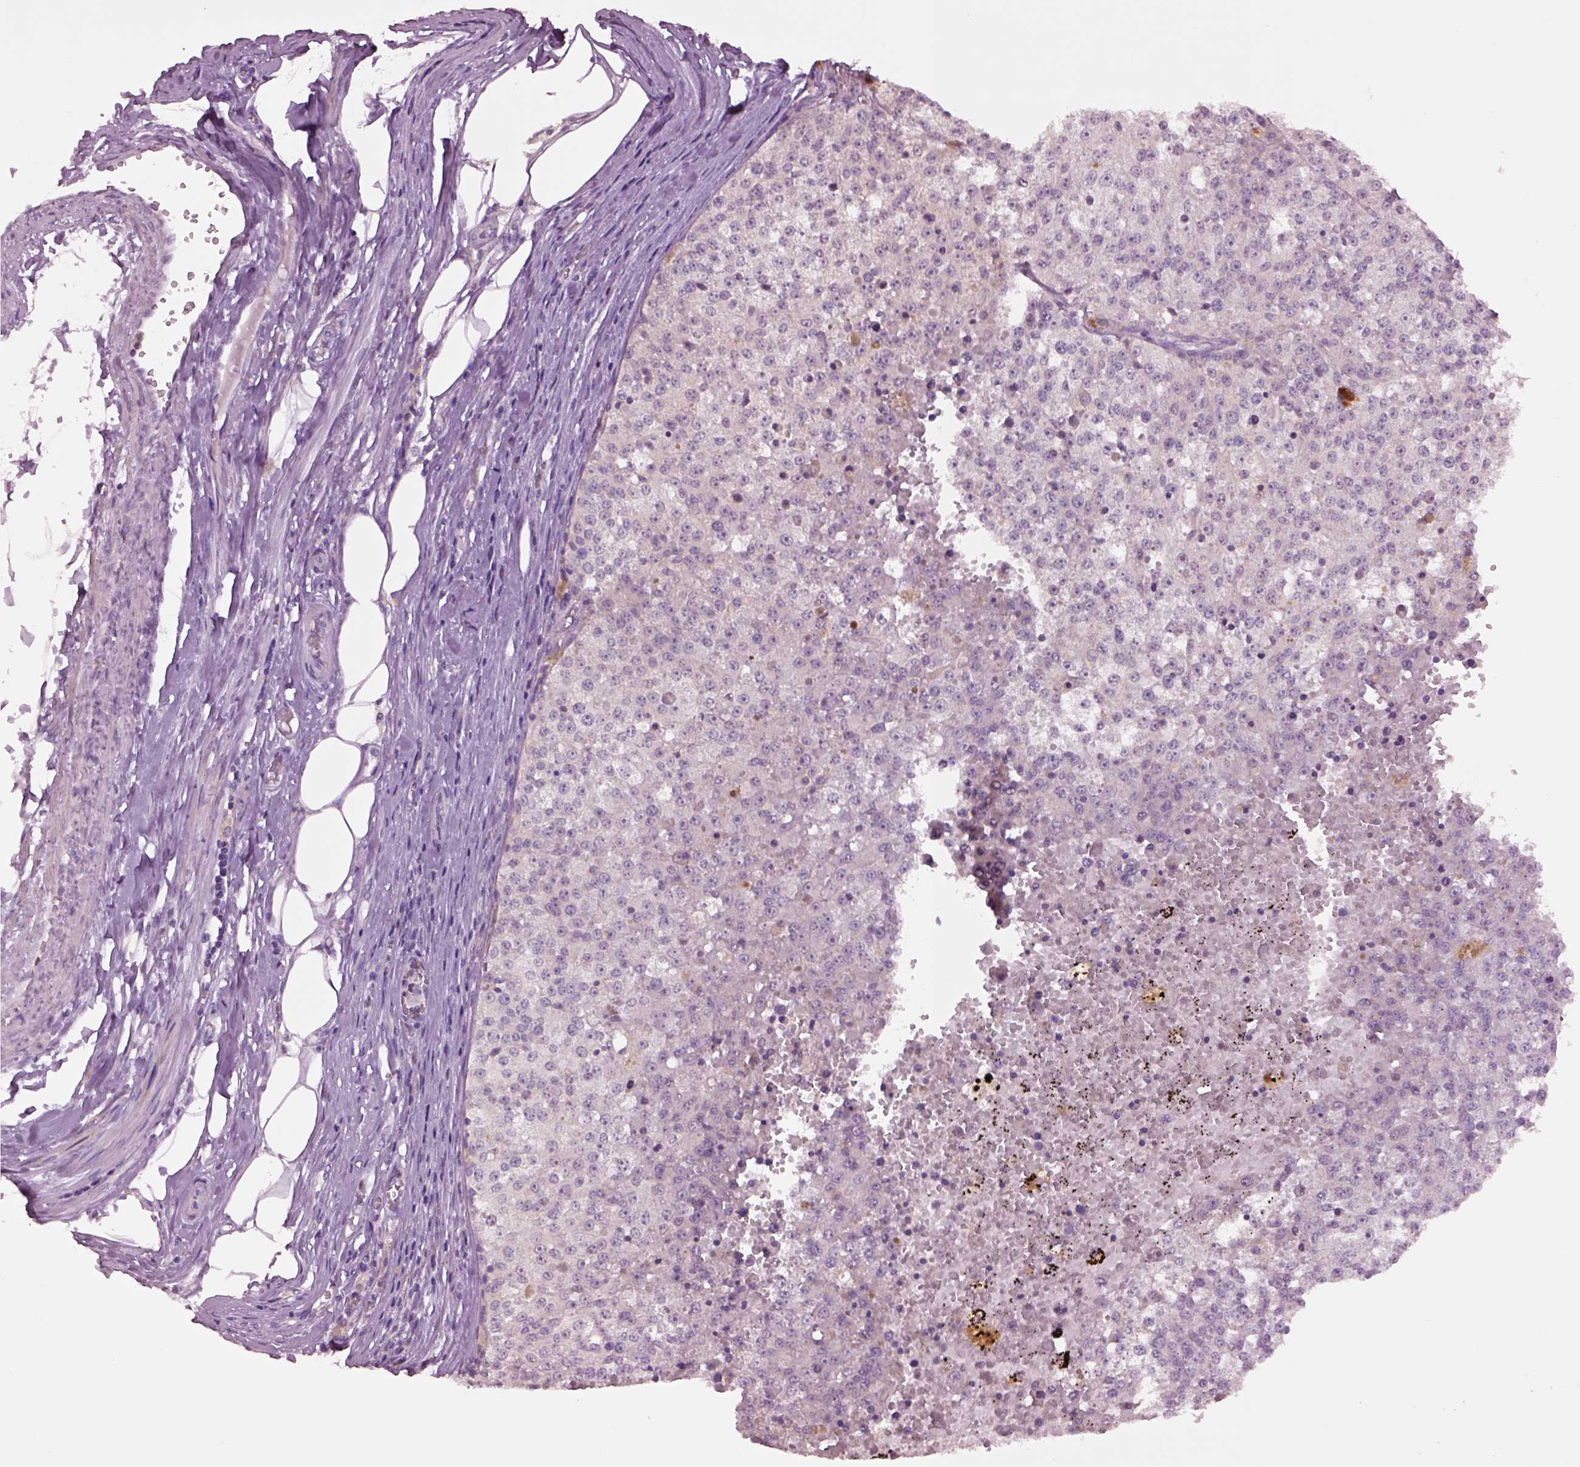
{"staining": {"intensity": "negative", "quantity": "none", "location": "none"}, "tissue": "melanoma", "cell_type": "Tumor cells", "image_type": "cancer", "snomed": [{"axis": "morphology", "description": "Malignant melanoma, Metastatic site"}, {"axis": "topography", "description": "Lymph node"}], "caption": "This histopathology image is of malignant melanoma (metastatic site) stained with immunohistochemistry (IHC) to label a protein in brown with the nuclei are counter-stained blue. There is no staining in tumor cells. (Stains: DAB (3,3'-diaminobenzidine) immunohistochemistry (IHC) with hematoxylin counter stain, Microscopy: brightfield microscopy at high magnification).", "gene": "CLPSL1", "patient": {"sex": "female", "age": 64}}